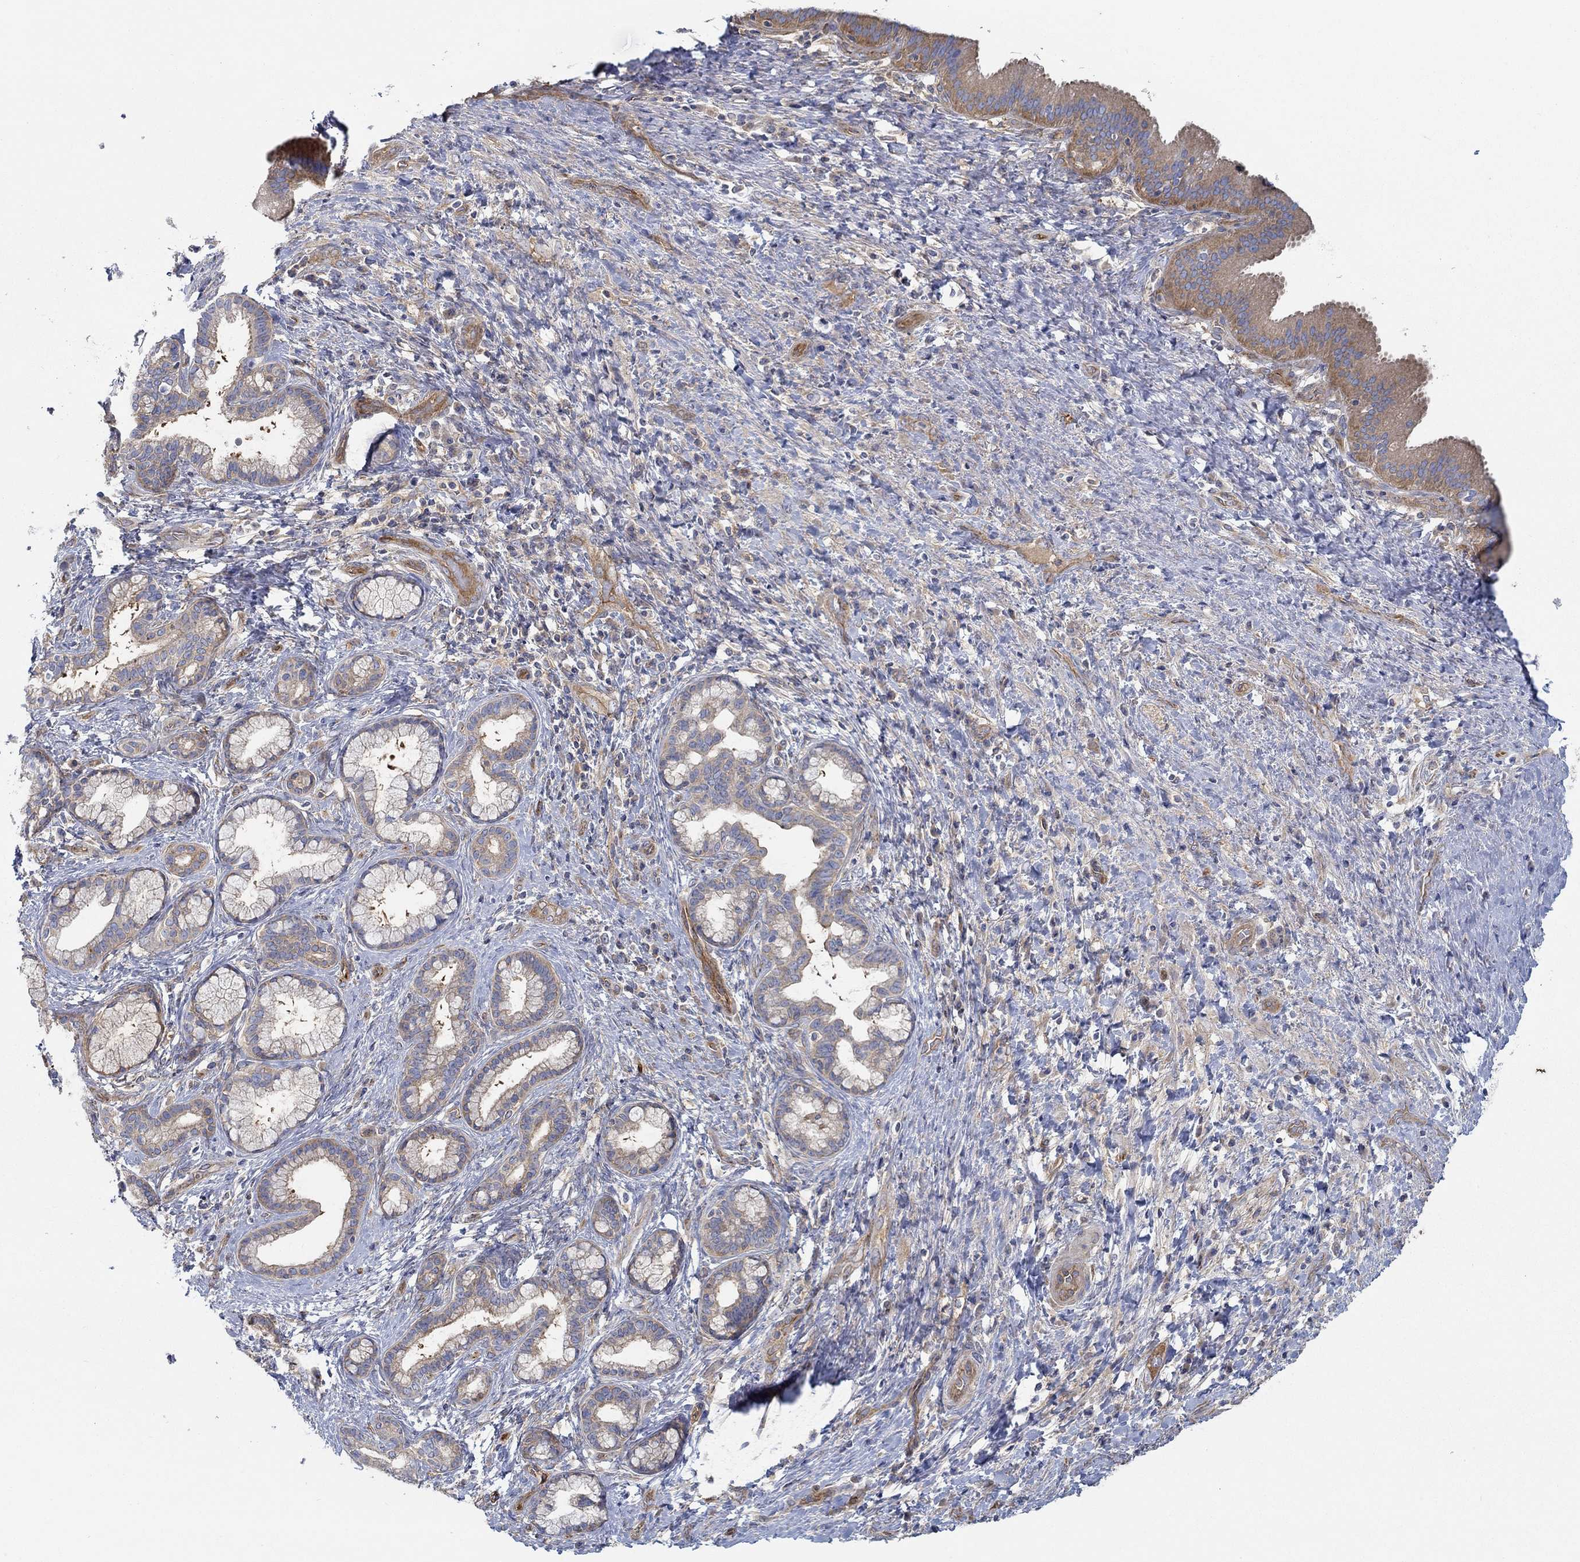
{"staining": {"intensity": "moderate", "quantity": ">75%", "location": "cytoplasmic/membranous"}, "tissue": "liver cancer", "cell_type": "Tumor cells", "image_type": "cancer", "snomed": [{"axis": "morphology", "description": "Cholangiocarcinoma"}, {"axis": "topography", "description": "Liver"}], "caption": "Liver cancer tissue demonstrates moderate cytoplasmic/membranous positivity in approximately >75% of tumor cells, visualized by immunohistochemistry. (DAB IHC with brightfield microscopy, high magnification).", "gene": "SPAG9", "patient": {"sex": "female", "age": 73}}